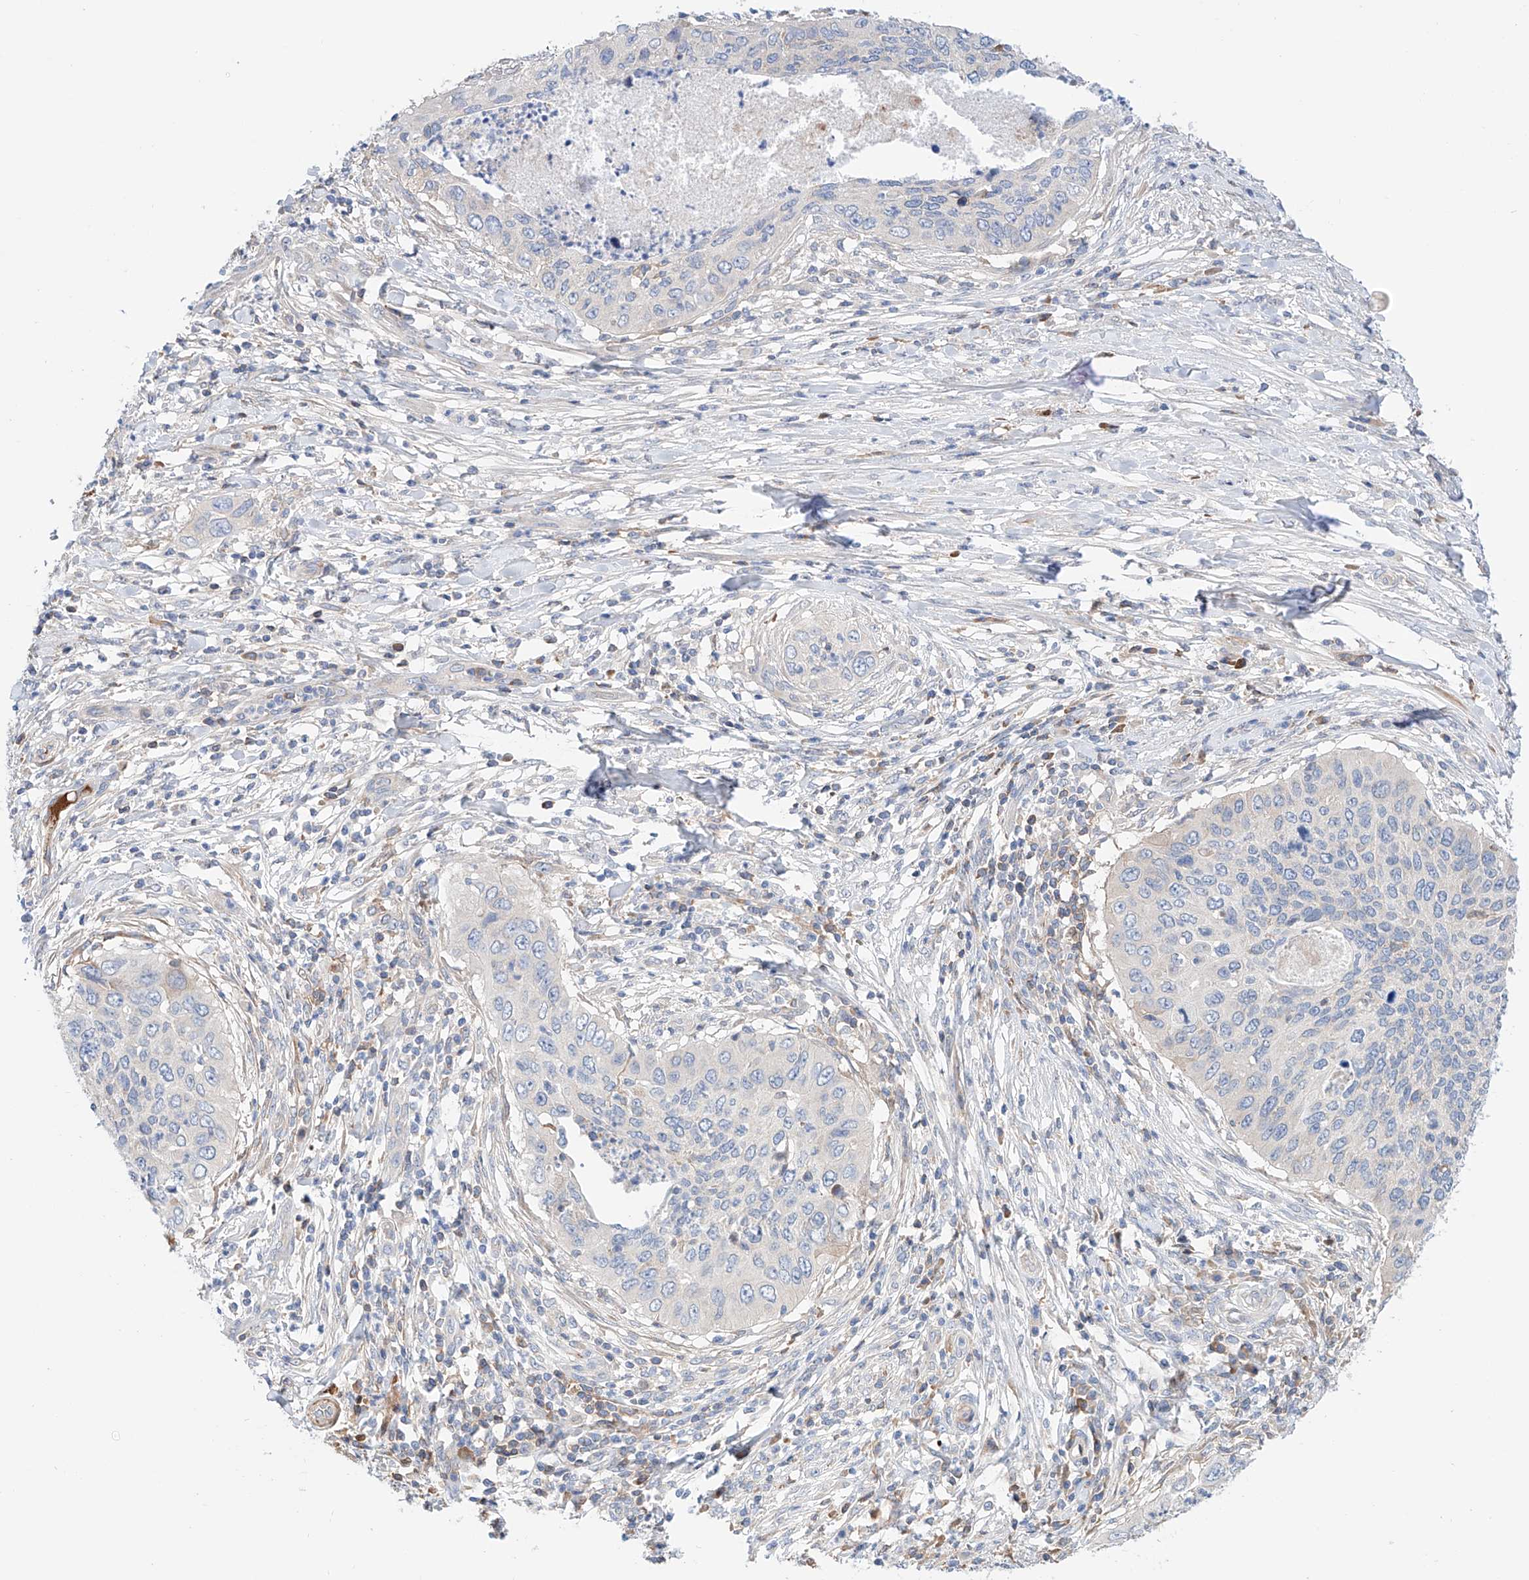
{"staining": {"intensity": "negative", "quantity": "none", "location": "none"}, "tissue": "cervical cancer", "cell_type": "Tumor cells", "image_type": "cancer", "snomed": [{"axis": "morphology", "description": "Squamous cell carcinoma, NOS"}, {"axis": "topography", "description": "Cervix"}], "caption": "Protein analysis of squamous cell carcinoma (cervical) reveals no significant positivity in tumor cells.", "gene": "PGGT1B", "patient": {"sex": "female", "age": 38}}